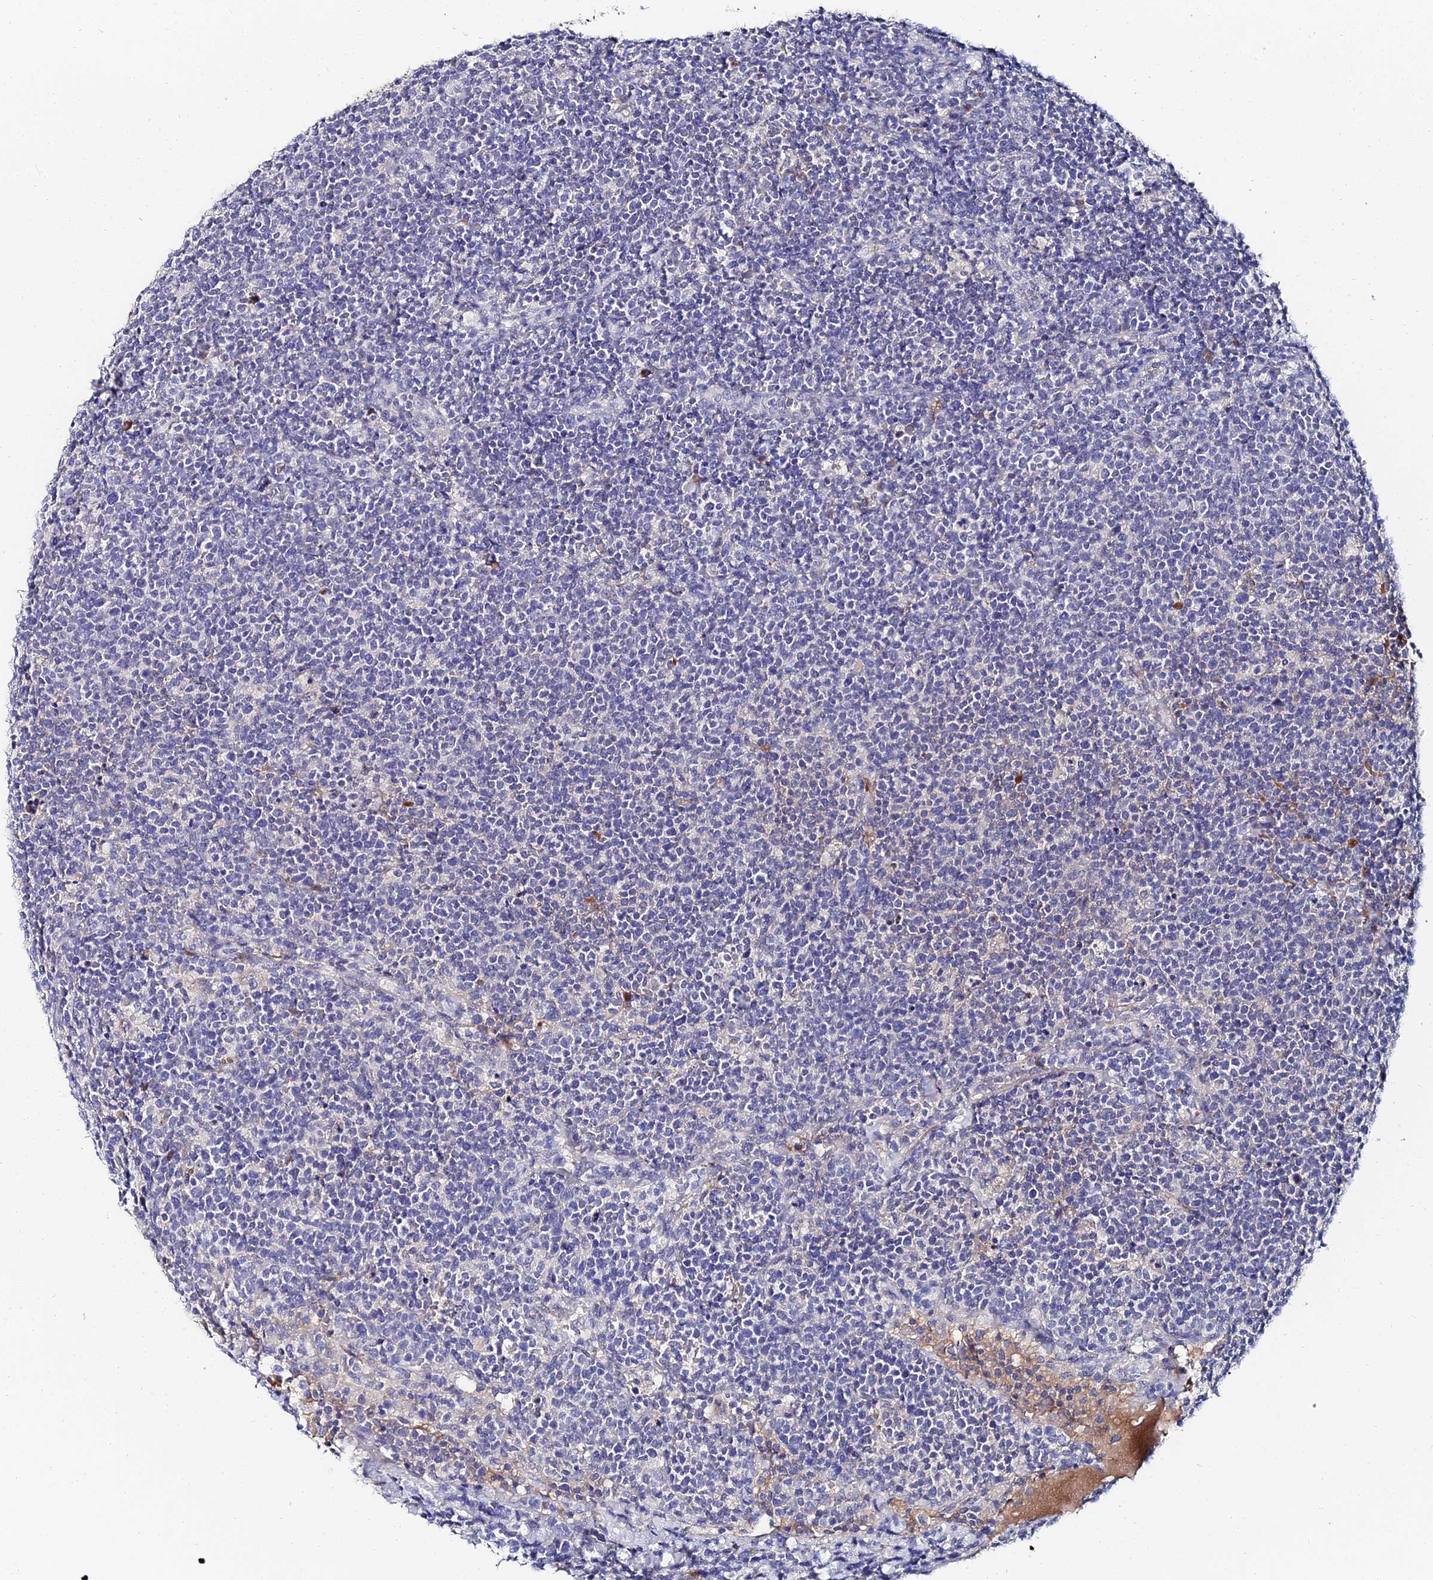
{"staining": {"intensity": "negative", "quantity": "none", "location": "none"}, "tissue": "lymphoma", "cell_type": "Tumor cells", "image_type": "cancer", "snomed": [{"axis": "morphology", "description": "Malignant lymphoma, non-Hodgkin's type, High grade"}, {"axis": "topography", "description": "Lymph node"}], "caption": "Immunohistochemistry histopathology image of lymphoma stained for a protein (brown), which shows no staining in tumor cells.", "gene": "KRT17", "patient": {"sex": "male", "age": 61}}